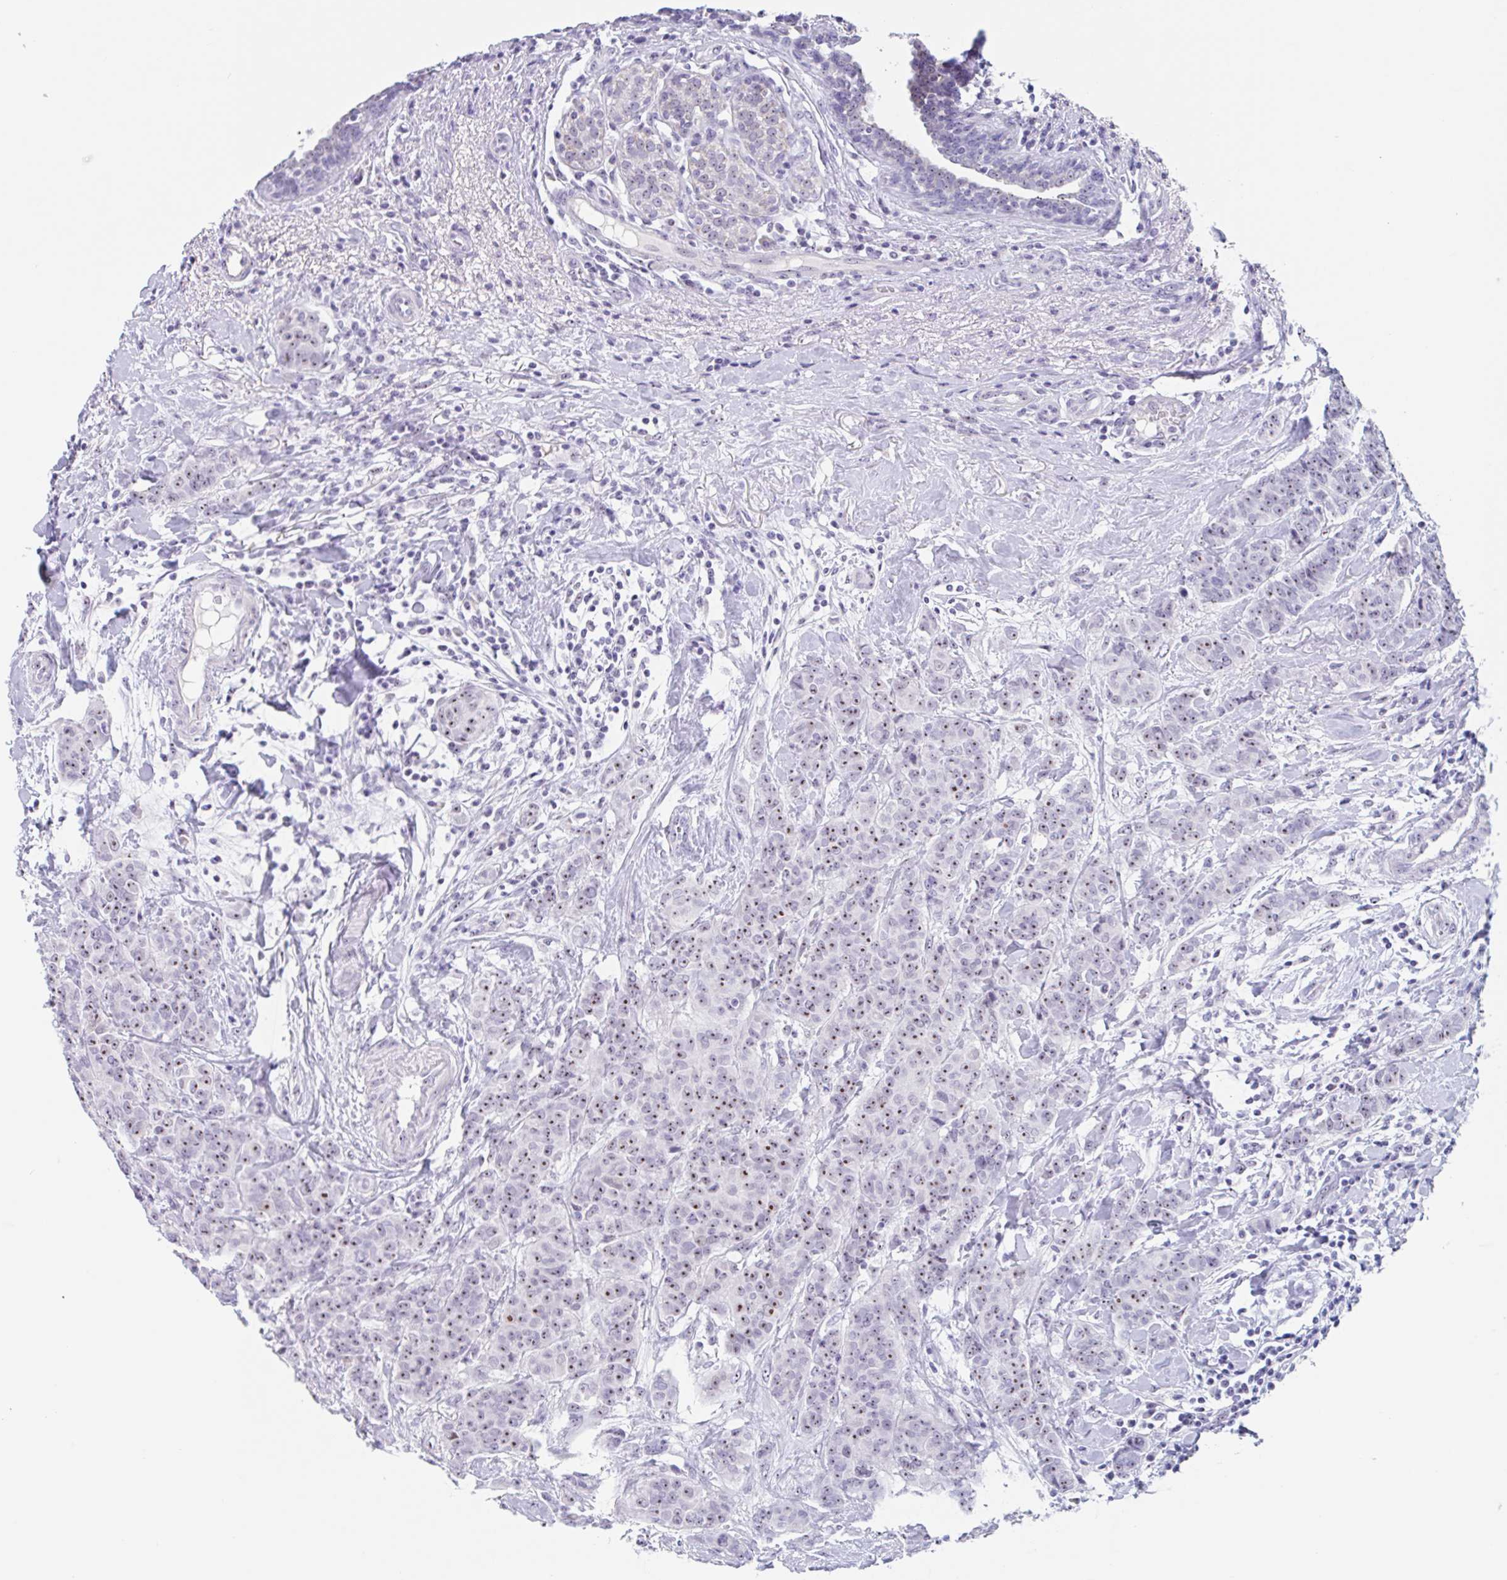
{"staining": {"intensity": "moderate", "quantity": ">75%", "location": "nuclear"}, "tissue": "breast cancer", "cell_type": "Tumor cells", "image_type": "cancer", "snomed": [{"axis": "morphology", "description": "Duct carcinoma"}, {"axis": "topography", "description": "Breast"}], "caption": "Protein analysis of breast cancer tissue displays moderate nuclear positivity in about >75% of tumor cells. The protein is stained brown, and the nuclei are stained in blue (DAB (3,3'-diaminobenzidine) IHC with brightfield microscopy, high magnification).", "gene": "LENG9", "patient": {"sex": "female", "age": 40}}